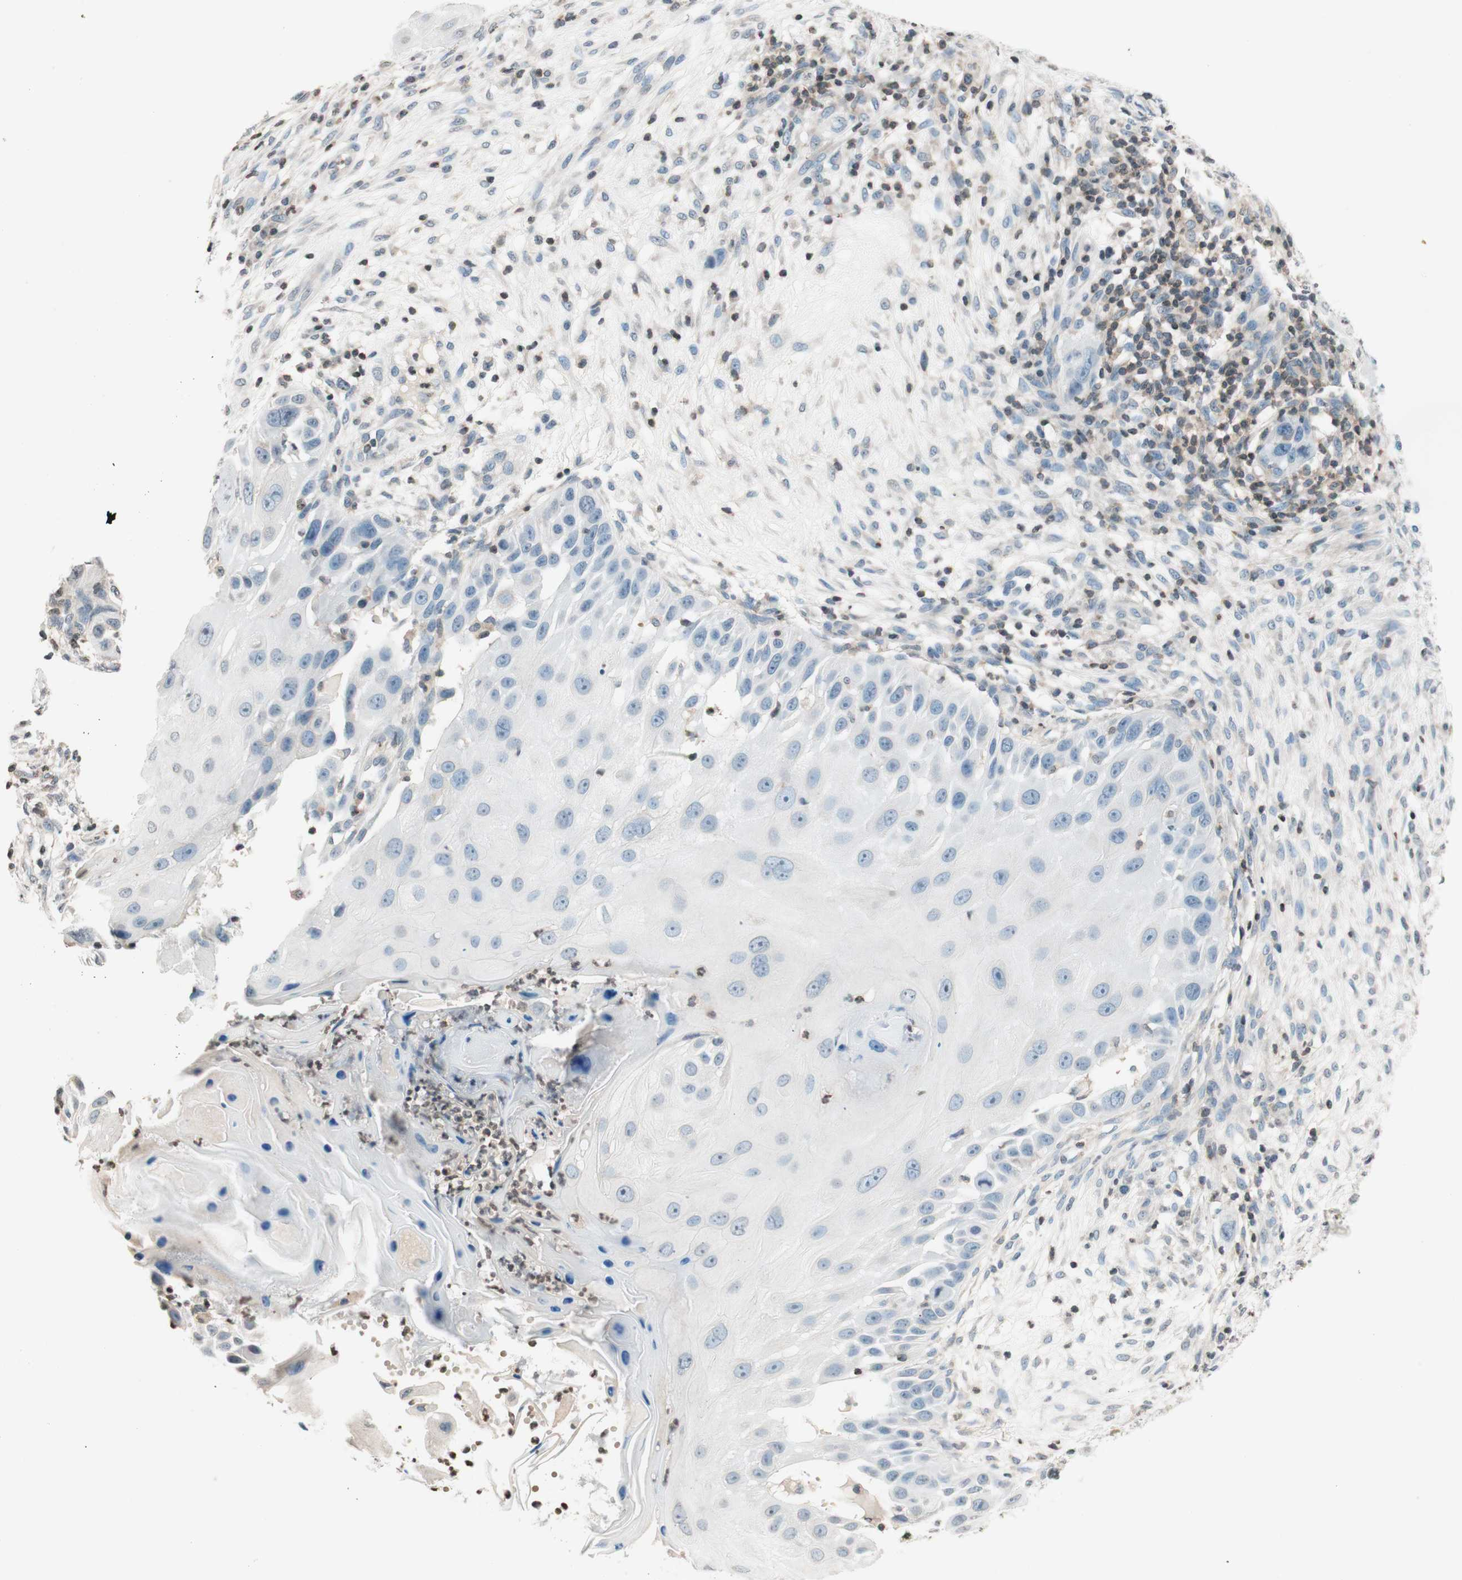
{"staining": {"intensity": "negative", "quantity": "none", "location": "none"}, "tissue": "skin cancer", "cell_type": "Tumor cells", "image_type": "cancer", "snomed": [{"axis": "morphology", "description": "Squamous cell carcinoma, NOS"}, {"axis": "topography", "description": "Skin"}], "caption": "Image shows no protein staining in tumor cells of skin squamous cell carcinoma tissue.", "gene": "WIPF1", "patient": {"sex": "female", "age": 44}}